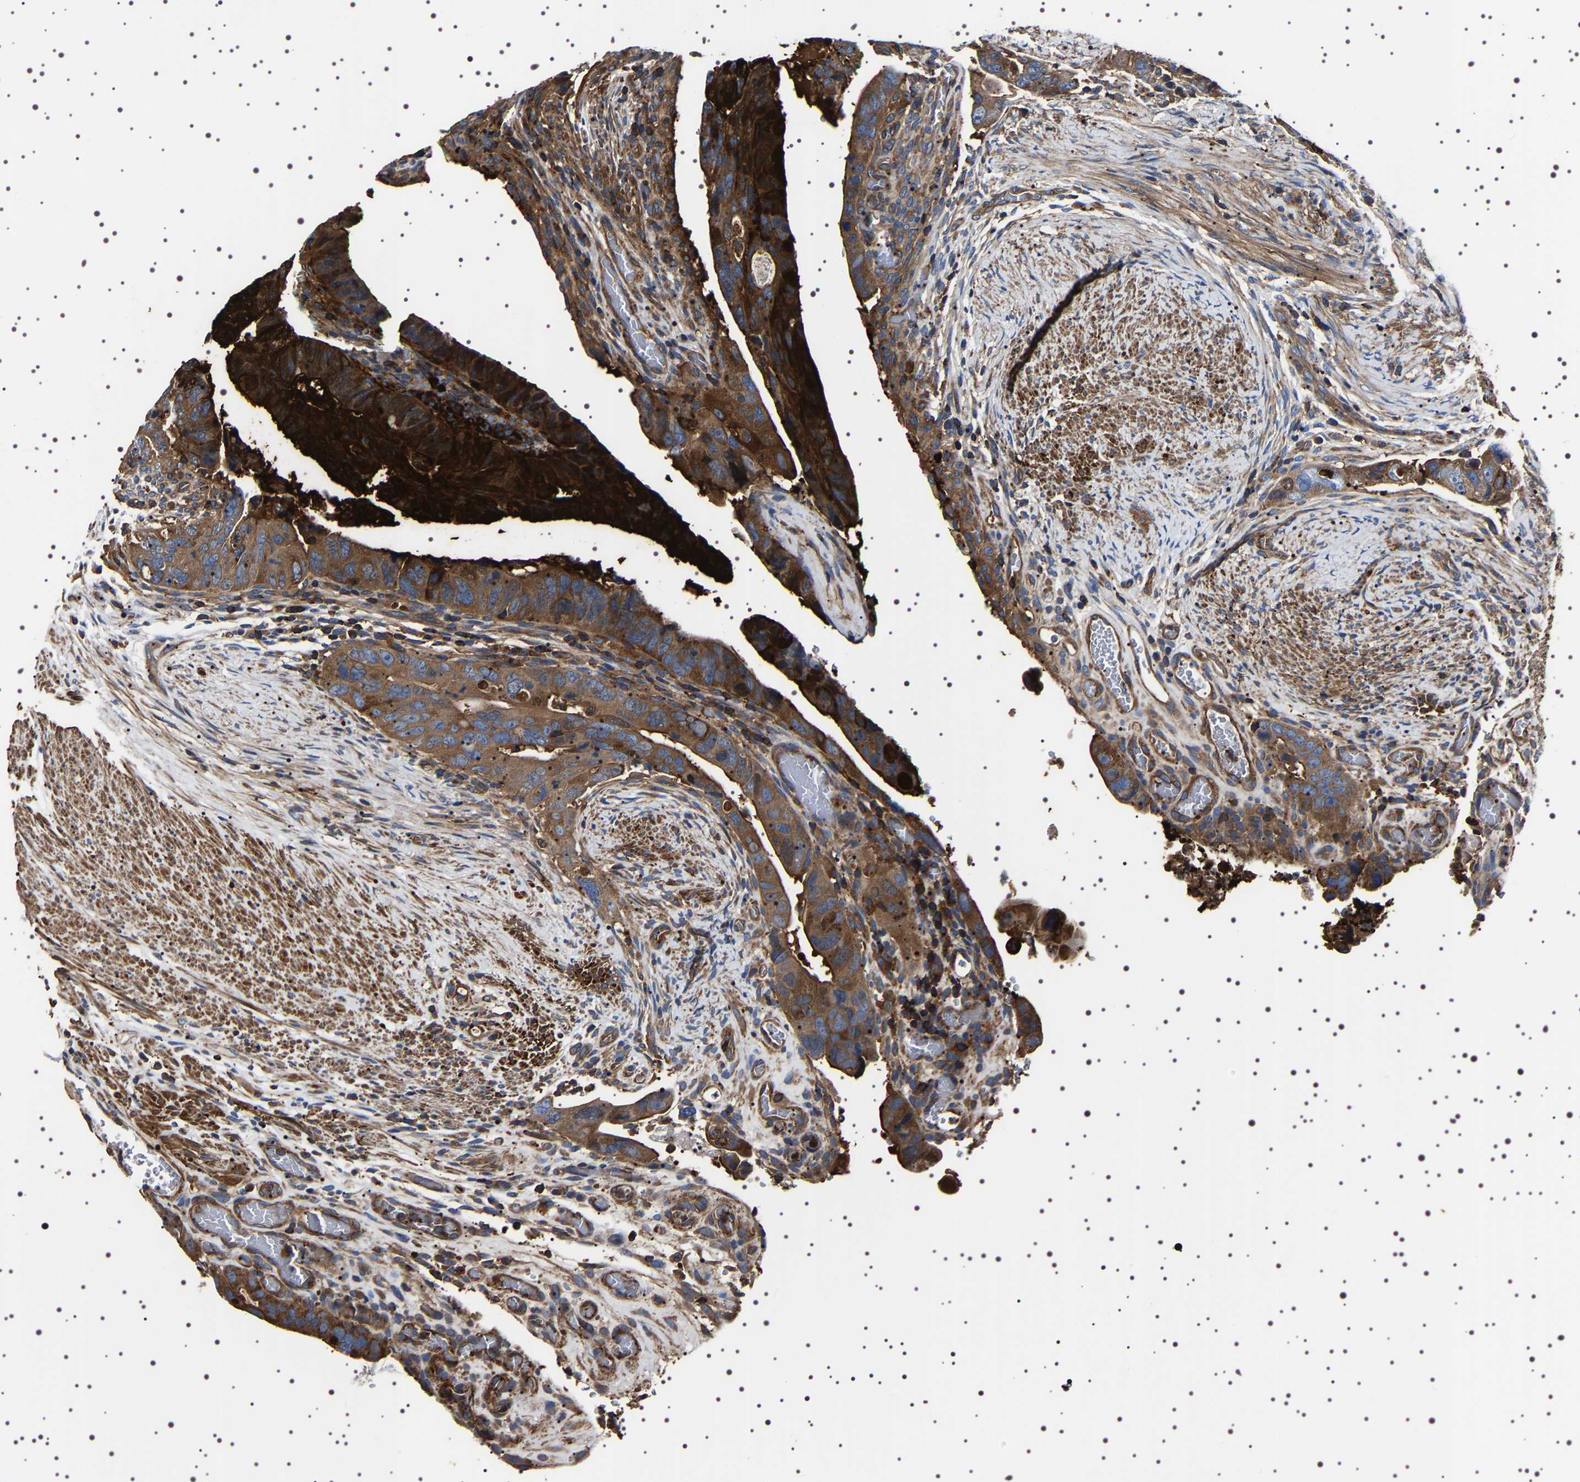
{"staining": {"intensity": "strong", "quantity": ">75%", "location": "cytoplasmic/membranous,nuclear"}, "tissue": "colorectal cancer", "cell_type": "Tumor cells", "image_type": "cancer", "snomed": [{"axis": "morphology", "description": "Adenocarcinoma, NOS"}, {"axis": "topography", "description": "Rectum"}], "caption": "Immunohistochemical staining of colorectal adenocarcinoma shows high levels of strong cytoplasmic/membranous and nuclear staining in approximately >75% of tumor cells.", "gene": "WDR1", "patient": {"sex": "male", "age": 53}}